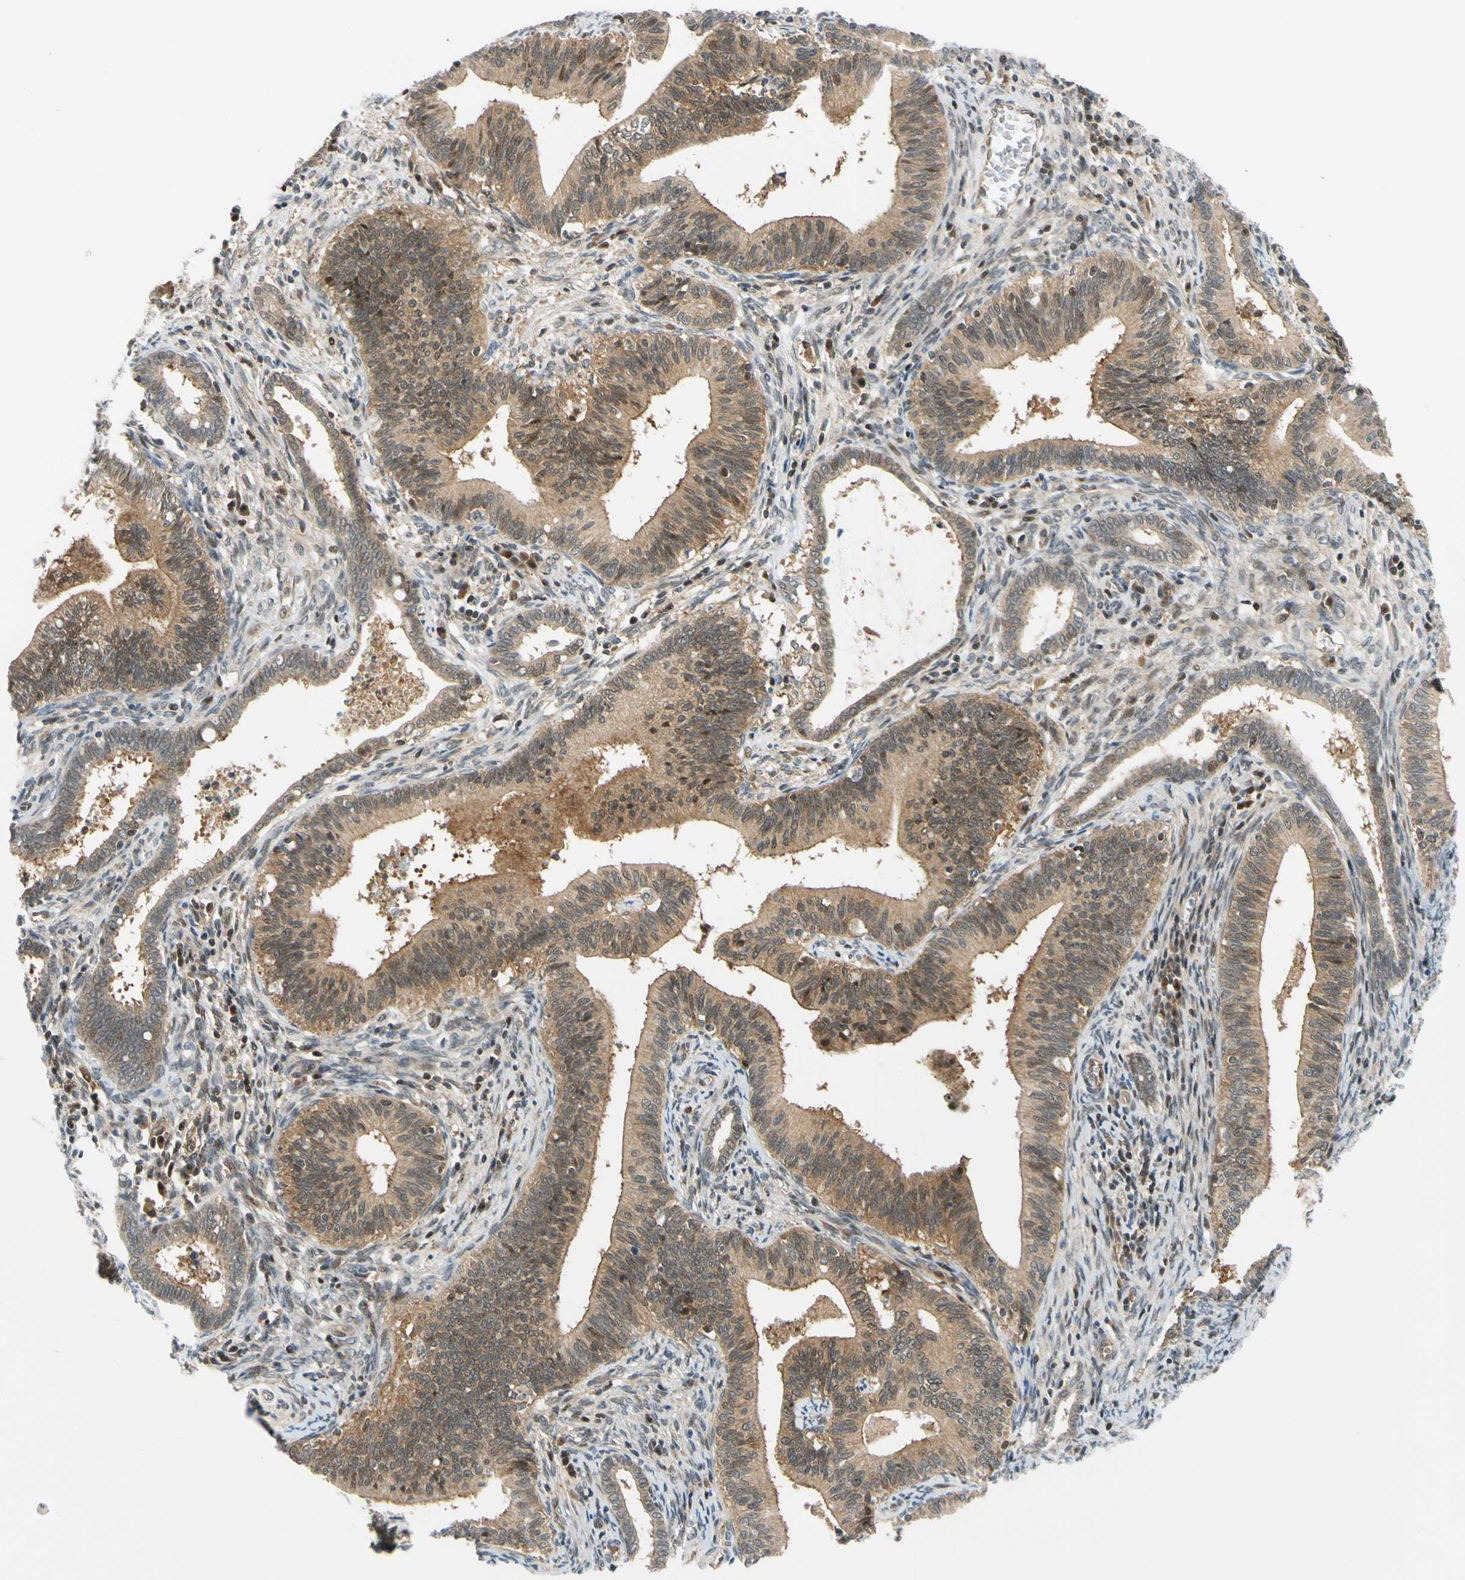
{"staining": {"intensity": "moderate", "quantity": ">75%", "location": "cytoplasmic/membranous"}, "tissue": "cervical cancer", "cell_type": "Tumor cells", "image_type": "cancer", "snomed": [{"axis": "morphology", "description": "Adenocarcinoma, NOS"}, {"axis": "topography", "description": "Cervix"}], "caption": "A high-resolution photomicrograph shows immunohistochemistry staining of adenocarcinoma (cervical), which shows moderate cytoplasmic/membranous expression in about >75% of tumor cells. The staining was performed using DAB (3,3'-diaminobenzidine) to visualize the protein expression in brown, while the nuclei were stained in blue with hematoxylin (Magnification: 20x).", "gene": "MAPK9", "patient": {"sex": "female", "age": 44}}